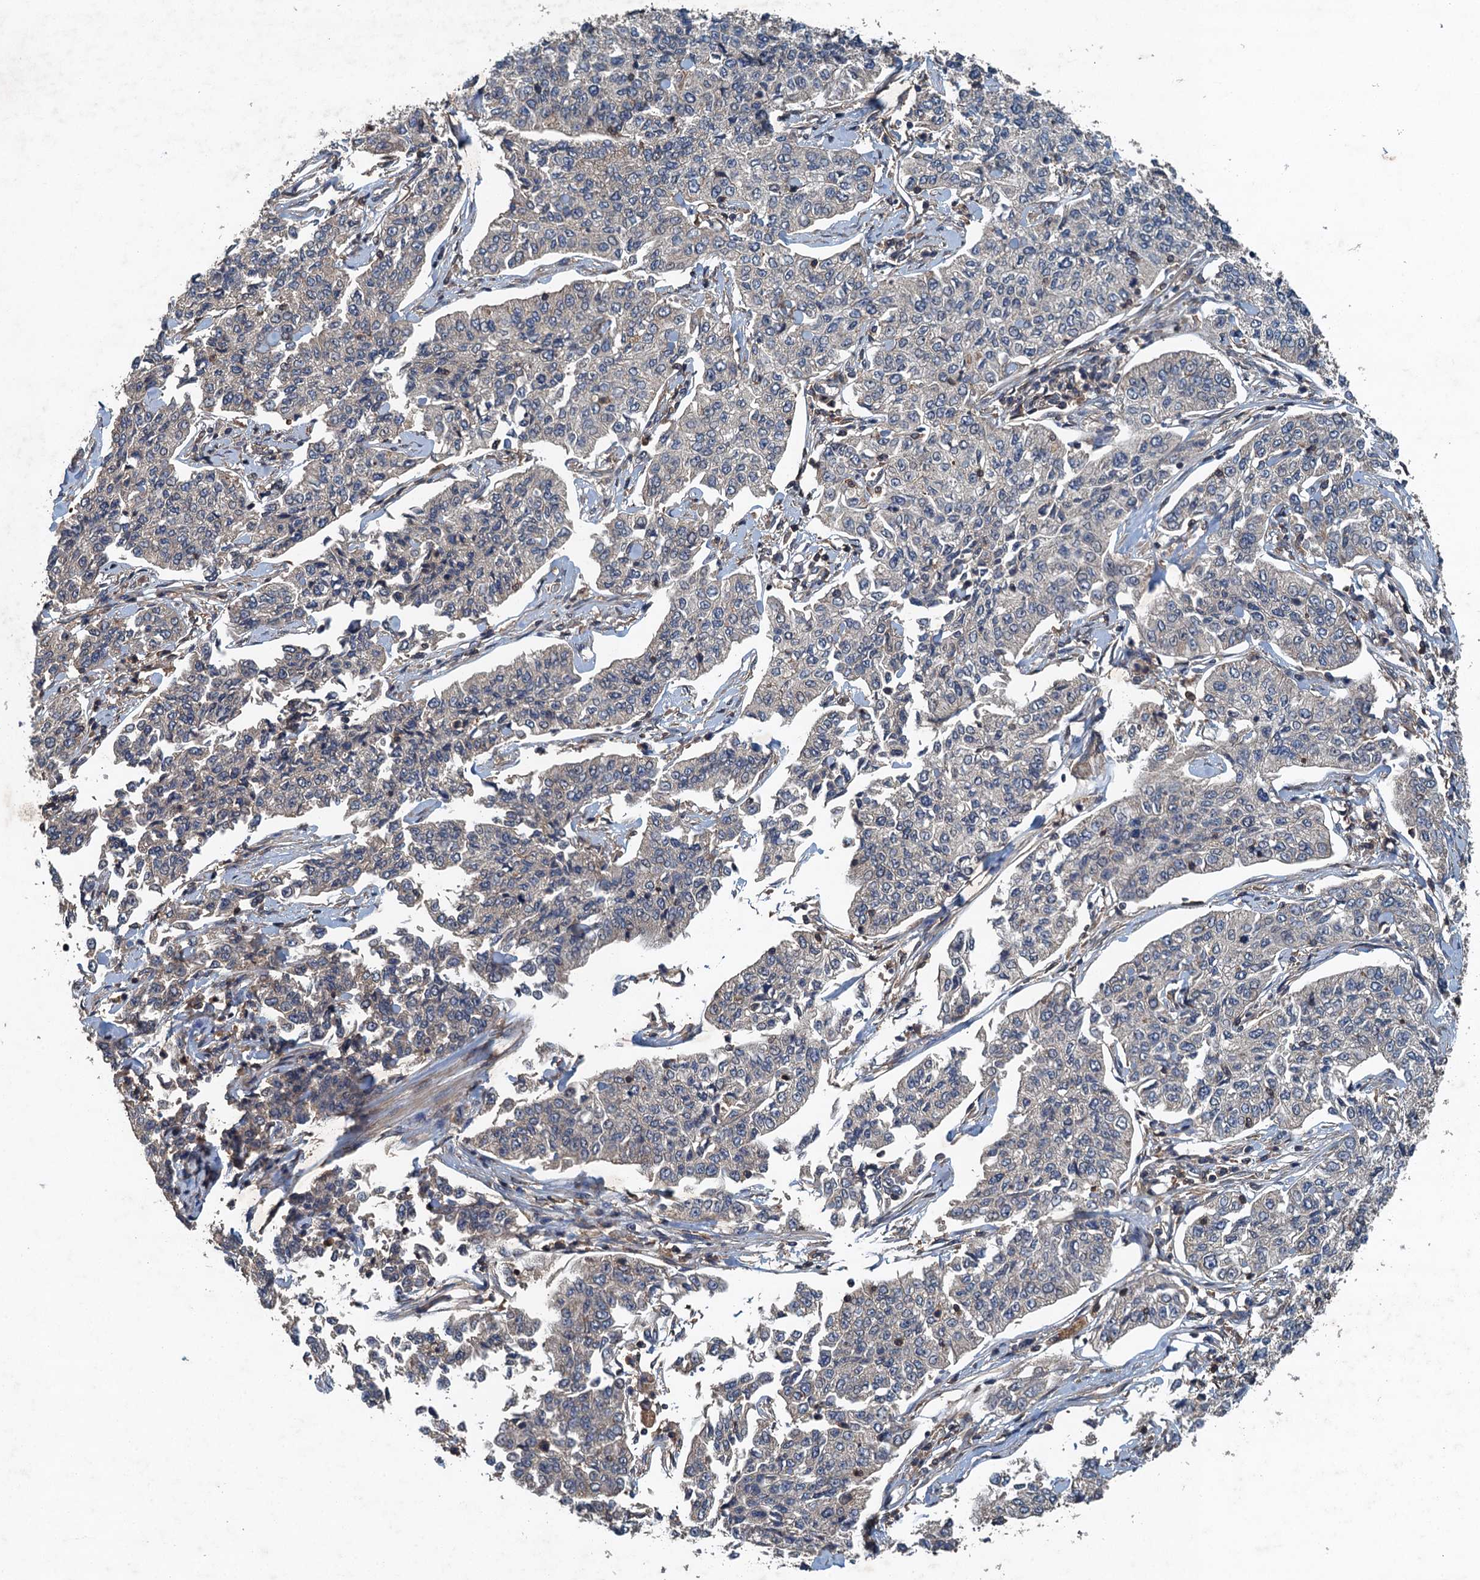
{"staining": {"intensity": "weak", "quantity": "<25%", "location": "cytoplasmic/membranous"}, "tissue": "cervical cancer", "cell_type": "Tumor cells", "image_type": "cancer", "snomed": [{"axis": "morphology", "description": "Squamous cell carcinoma, NOS"}, {"axis": "topography", "description": "Cervix"}], "caption": "A photomicrograph of cervical cancer stained for a protein exhibits no brown staining in tumor cells. (DAB (3,3'-diaminobenzidine) immunohistochemistry with hematoxylin counter stain).", "gene": "BORCS5", "patient": {"sex": "female", "age": 35}}